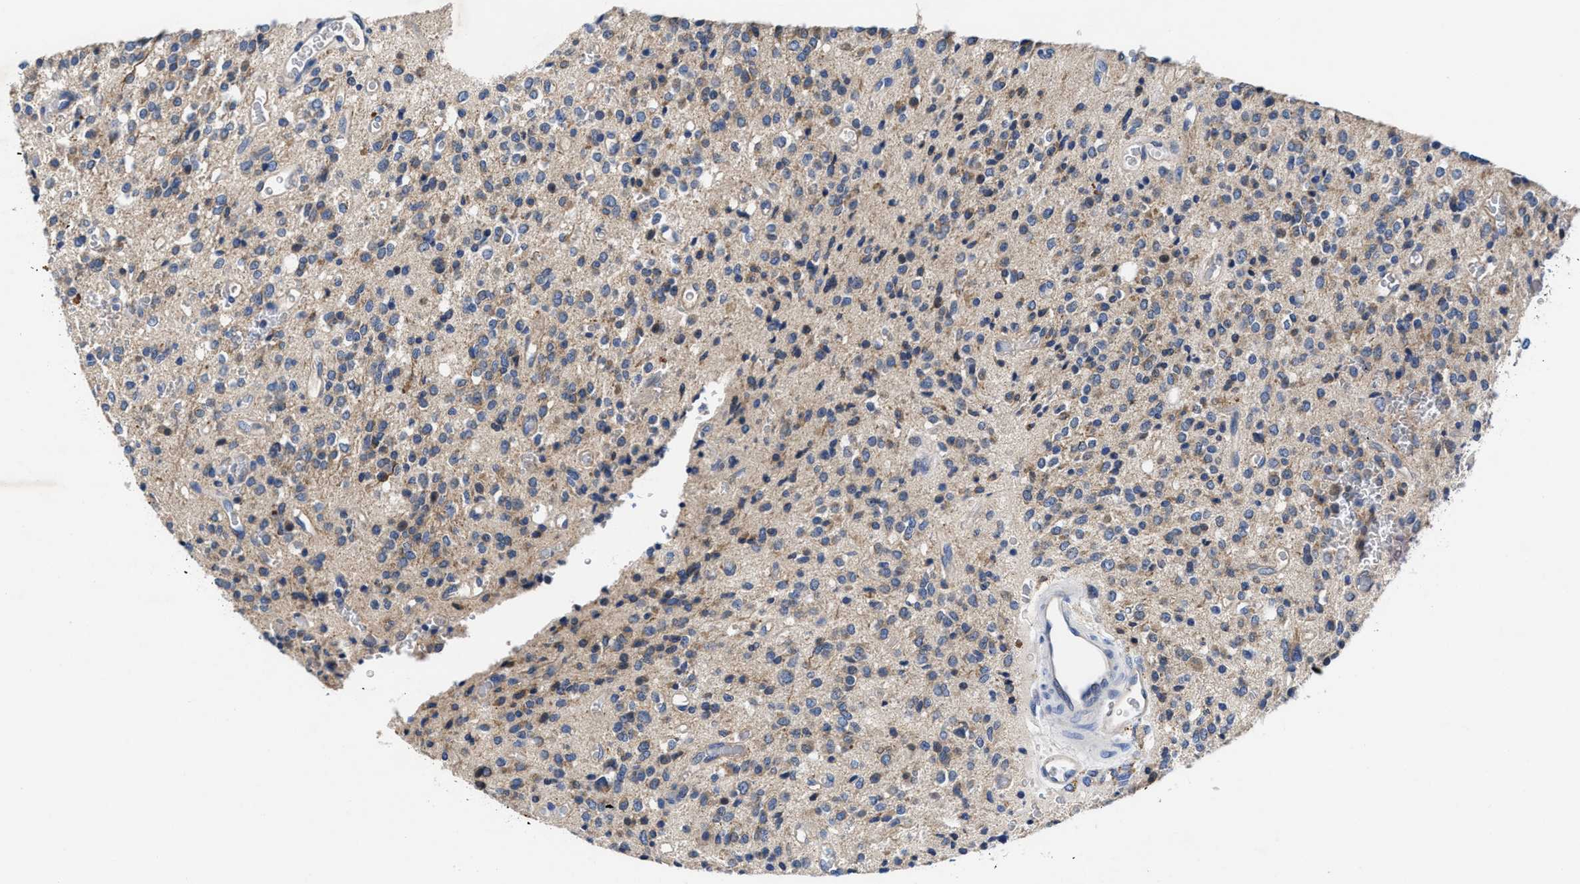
{"staining": {"intensity": "weak", "quantity": "25%-75%", "location": "cytoplasmic/membranous"}, "tissue": "glioma", "cell_type": "Tumor cells", "image_type": "cancer", "snomed": [{"axis": "morphology", "description": "Glioma, malignant, High grade"}, {"axis": "topography", "description": "Brain"}], "caption": "A micrograph of human glioma stained for a protein shows weak cytoplasmic/membranous brown staining in tumor cells.", "gene": "DHRS13", "patient": {"sex": "male", "age": 34}}